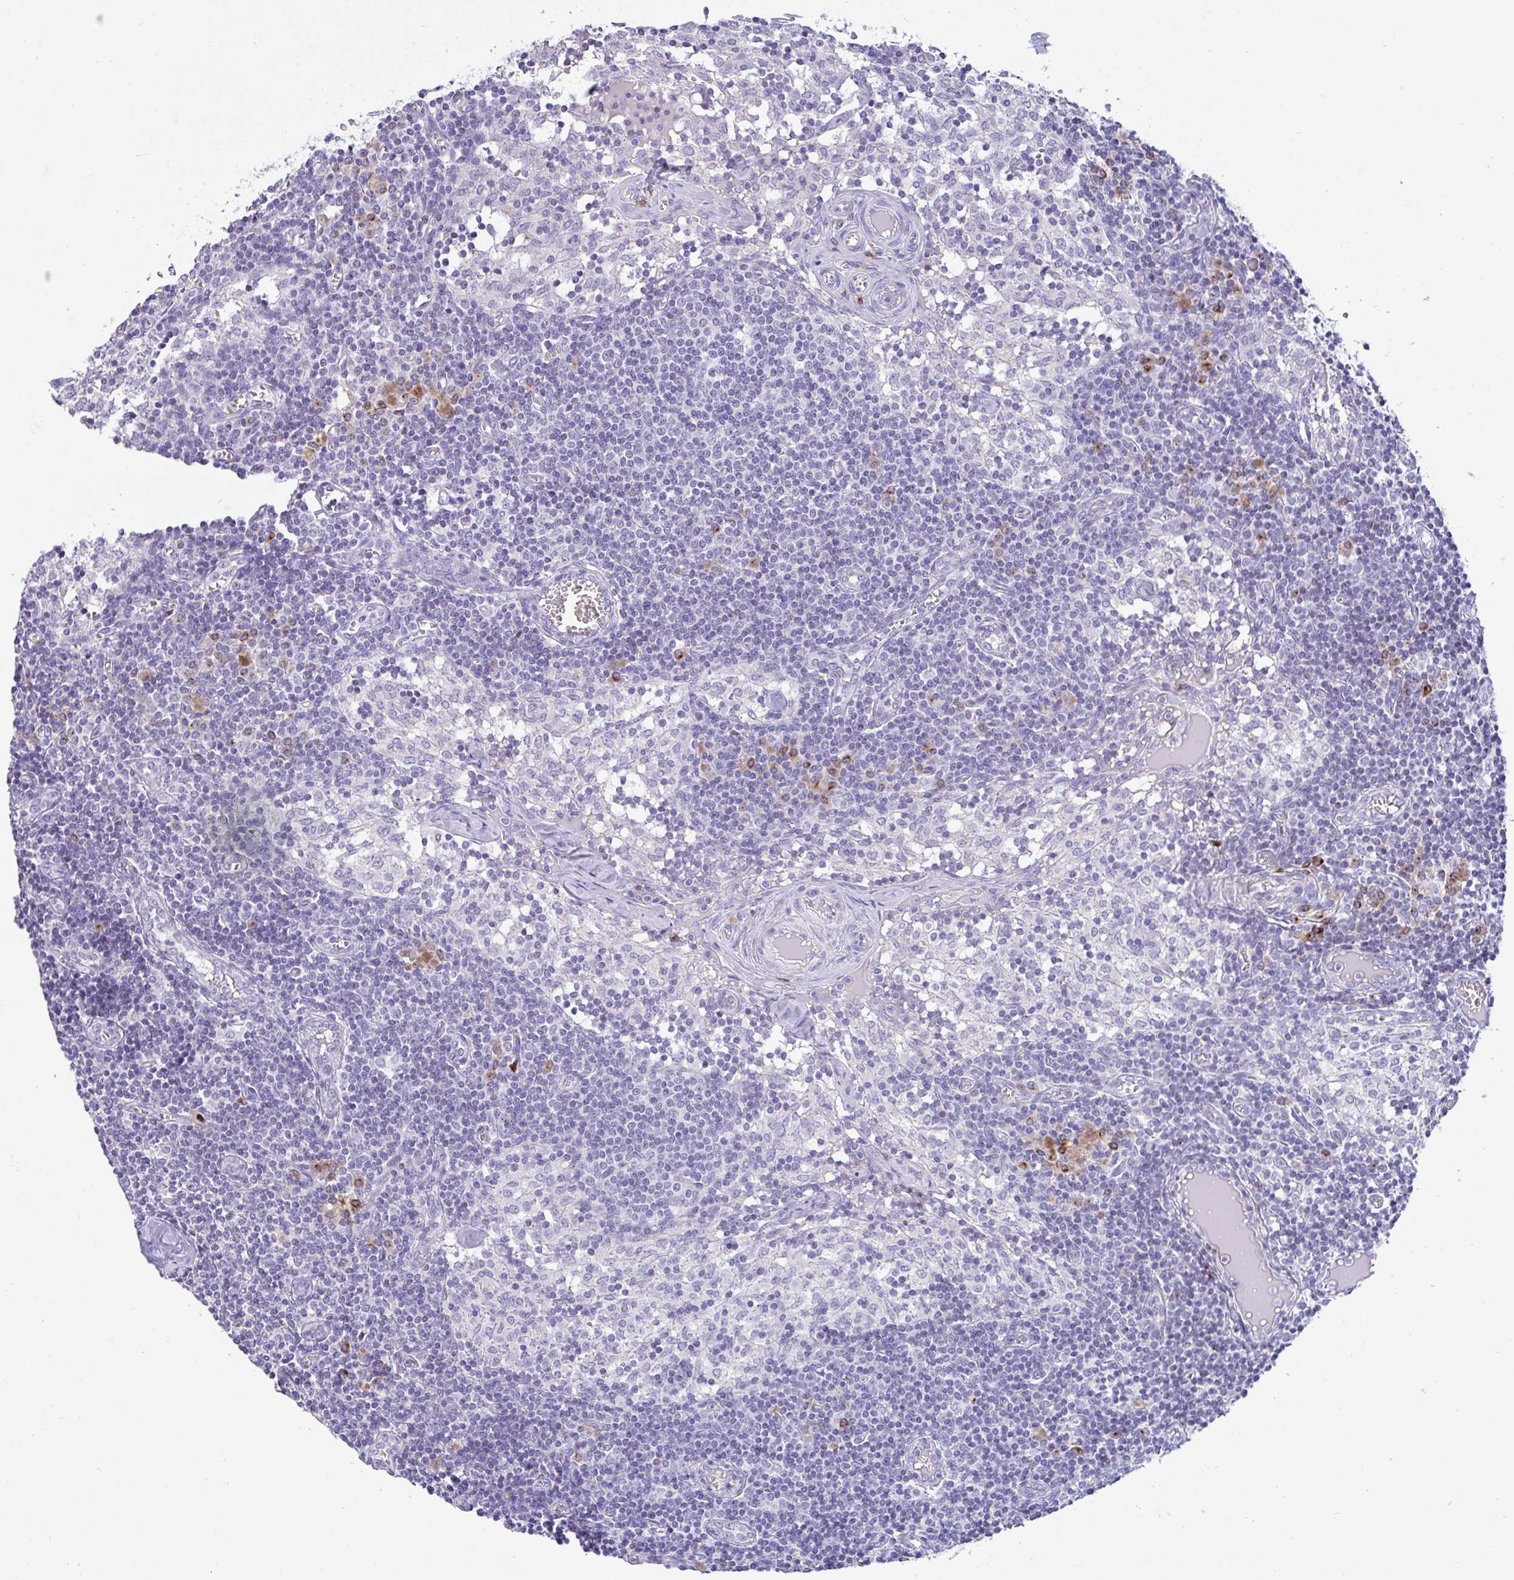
{"staining": {"intensity": "moderate", "quantity": "<25%", "location": "cytoplasmic/membranous"}, "tissue": "lymph node", "cell_type": "Germinal center cells", "image_type": "normal", "snomed": [{"axis": "morphology", "description": "Normal tissue, NOS"}, {"axis": "topography", "description": "Lymph node"}], "caption": "Immunohistochemistry histopathology image of unremarkable lymph node stained for a protein (brown), which exhibits low levels of moderate cytoplasmic/membranous positivity in approximately <25% of germinal center cells.", "gene": "FBXL20", "patient": {"sex": "female", "age": 31}}